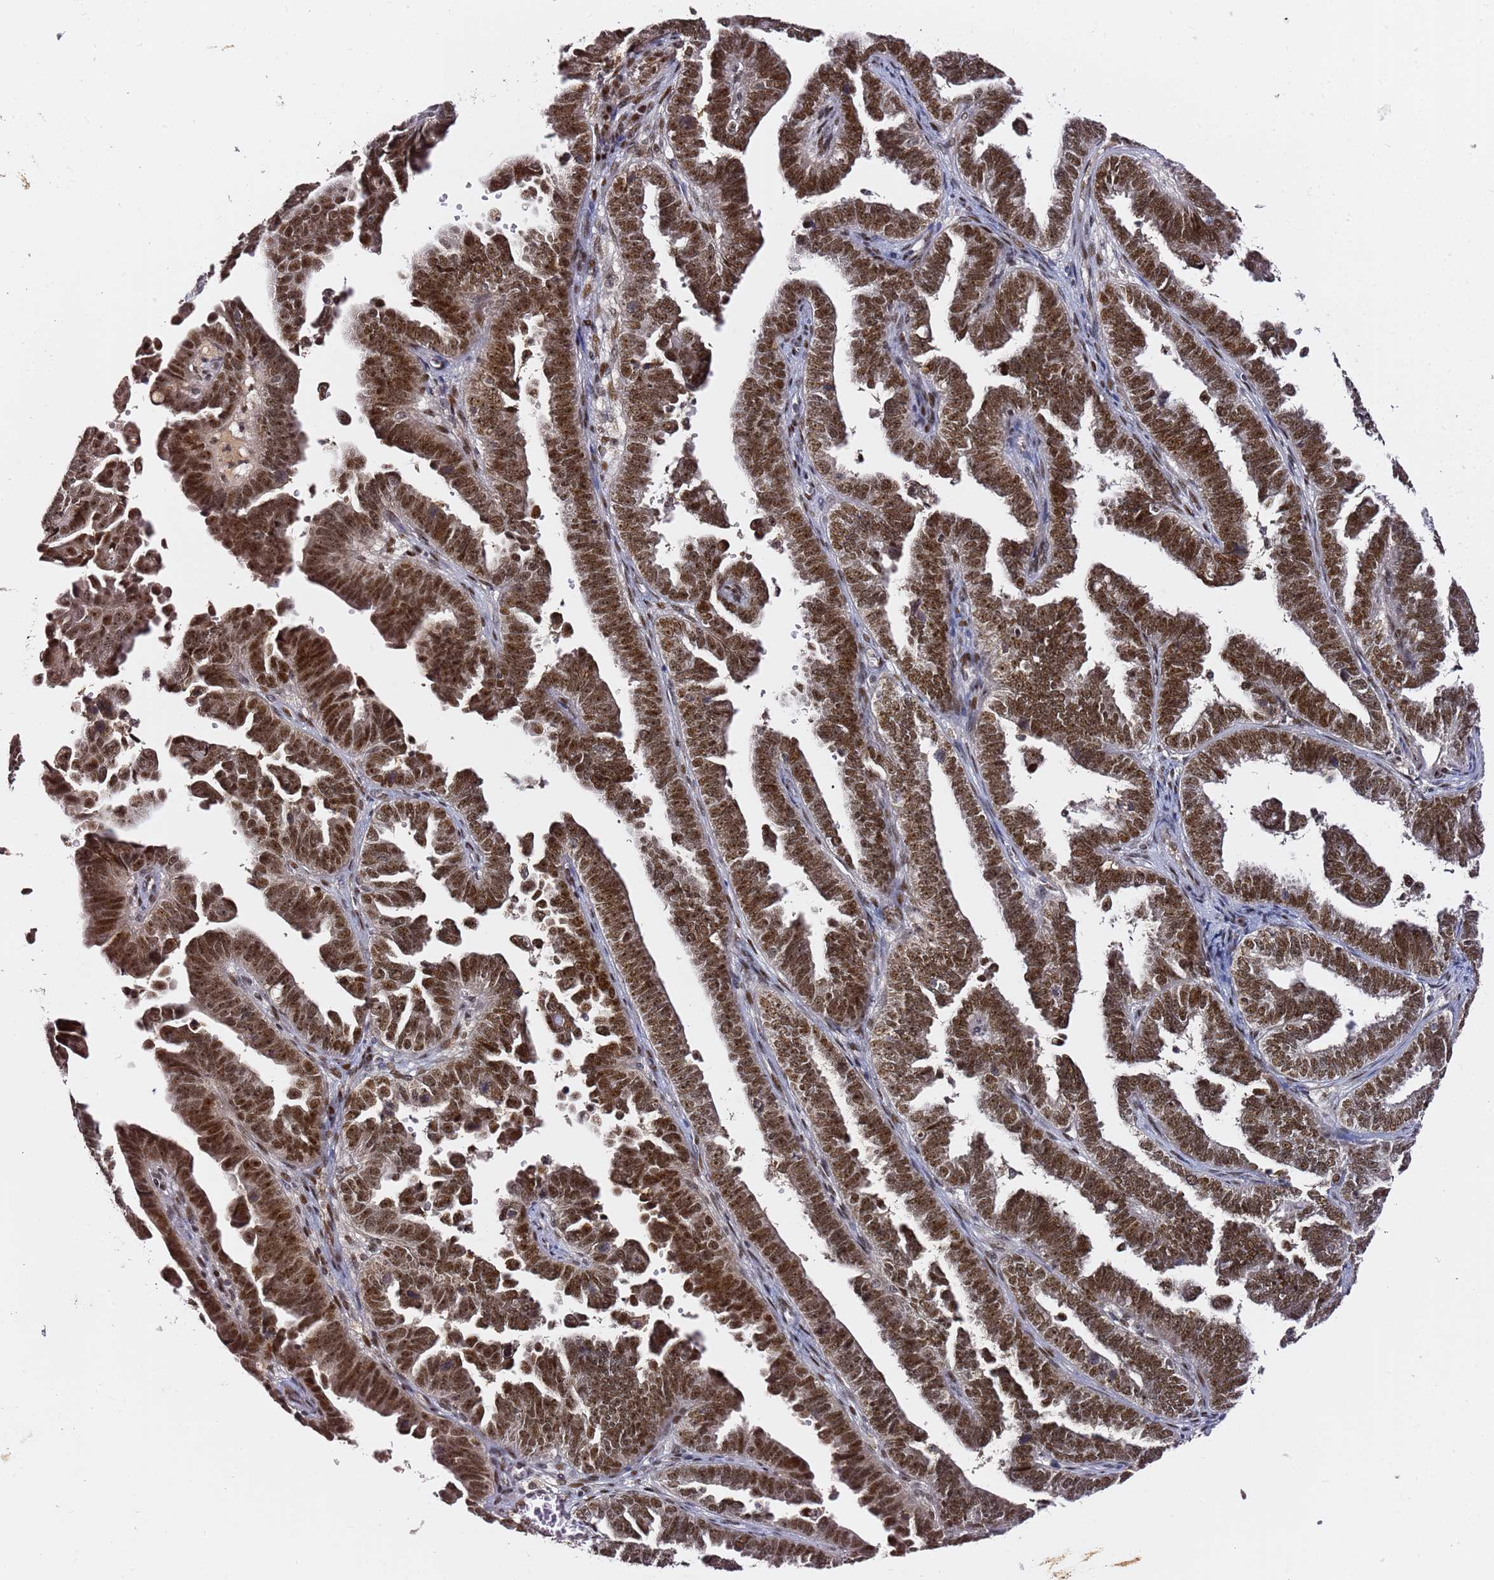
{"staining": {"intensity": "strong", "quantity": ">75%", "location": "nuclear"}, "tissue": "endometrial cancer", "cell_type": "Tumor cells", "image_type": "cancer", "snomed": [{"axis": "morphology", "description": "Adenocarcinoma, NOS"}, {"axis": "topography", "description": "Endometrium"}], "caption": "Protein staining shows strong nuclear expression in approximately >75% of tumor cells in endometrial cancer (adenocarcinoma).", "gene": "FCF1", "patient": {"sex": "female", "age": 75}}